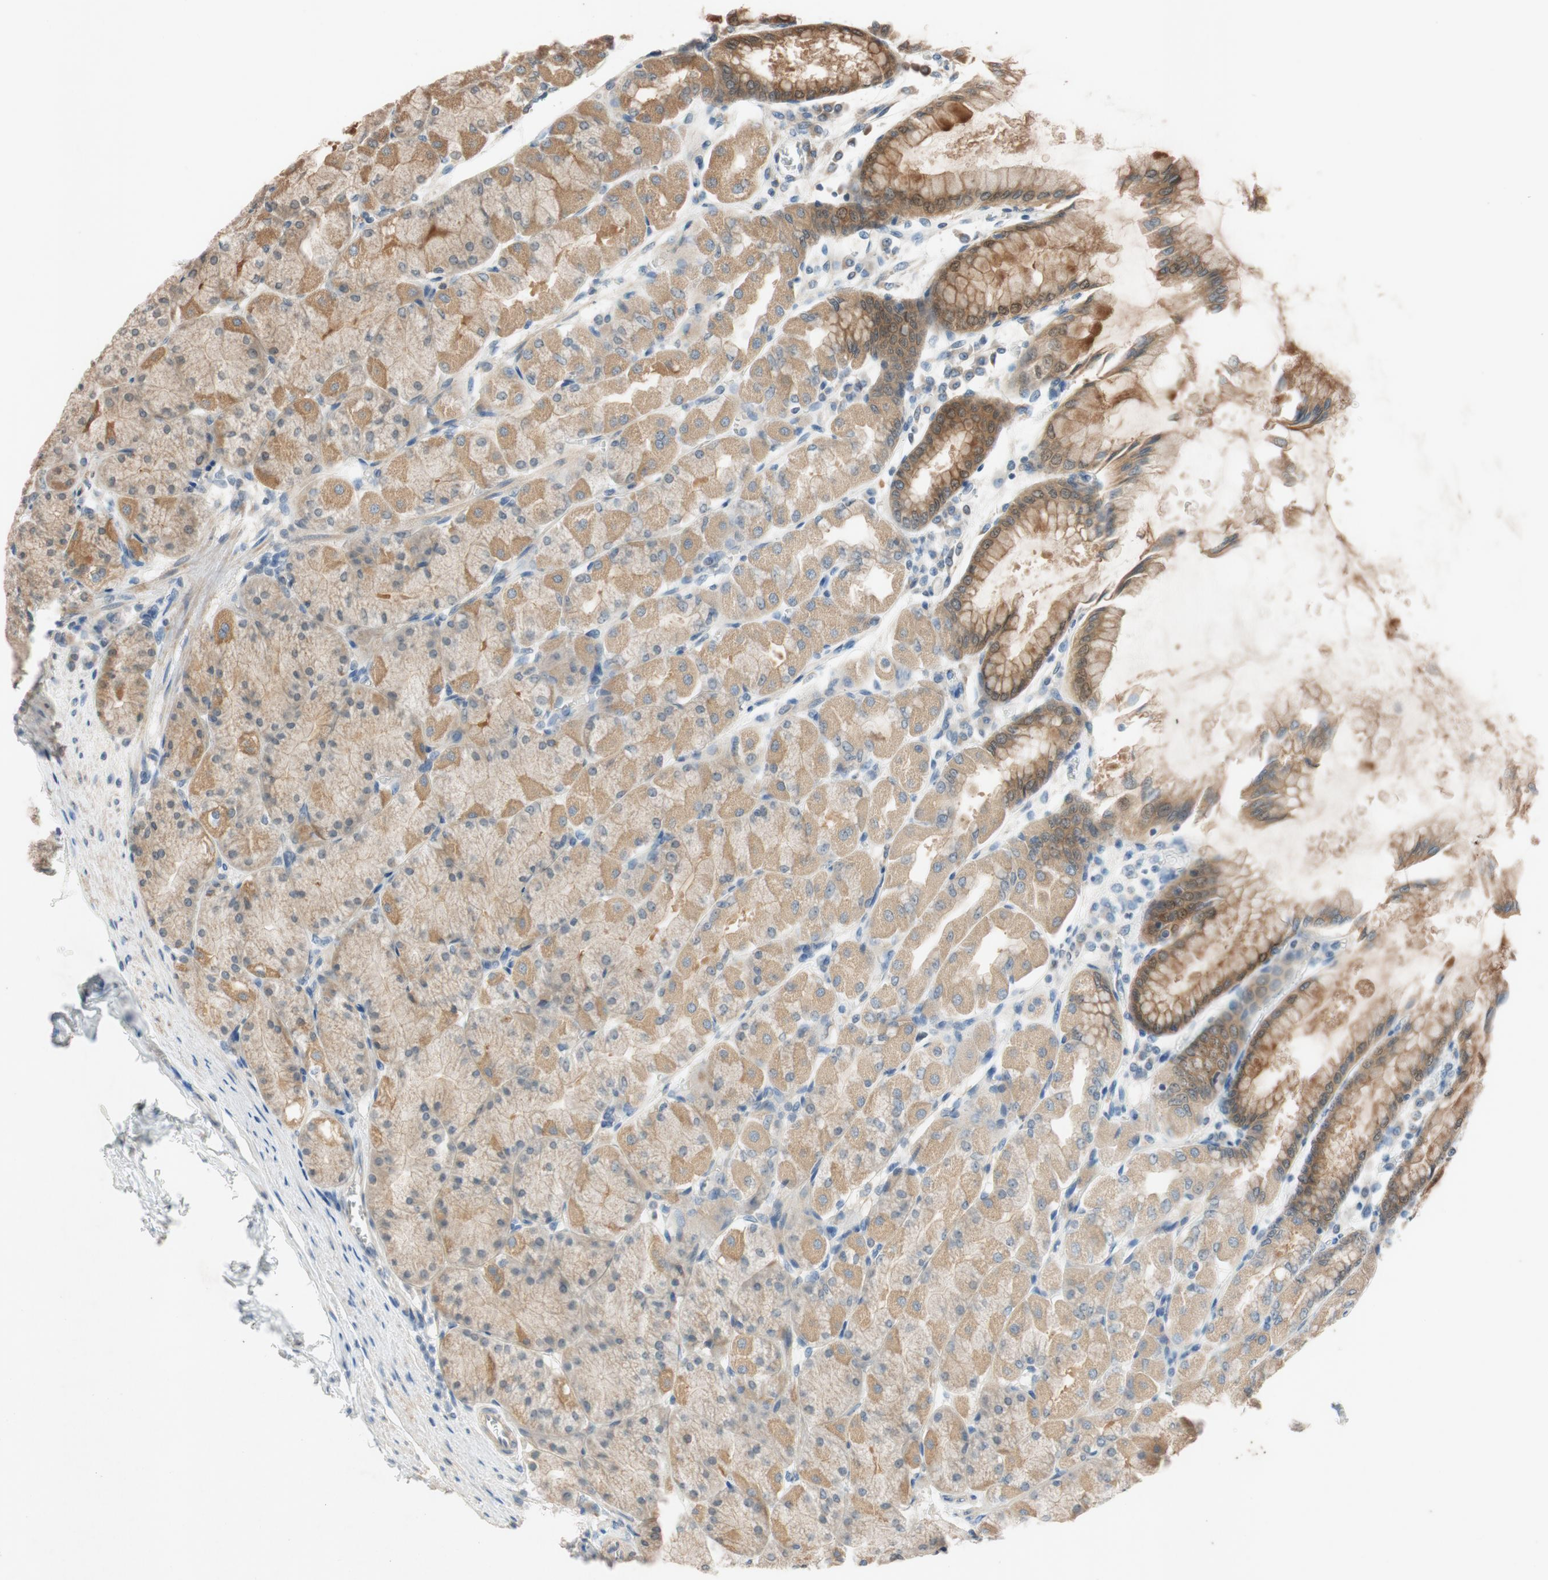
{"staining": {"intensity": "moderate", "quantity": "25%-75%", "location": "cytoplasmic/membranous"}, "tissue": "stomach", "cell_type": "Glandular cells", "image_type": "normal", "snomed": [{"axis": "morphology", "description": "Normal tissue, NOS"}, {"axis": "topography", "description": "Stomach, upper"}], "caption": "Glandular cells demonstrate medium levels of moderate cytoplasmic/membranous staining in approximately 25%-75% of cells in benign stomach.", "gene": "ATP2C1", "patient": {"sex": "female", "age": 56}}